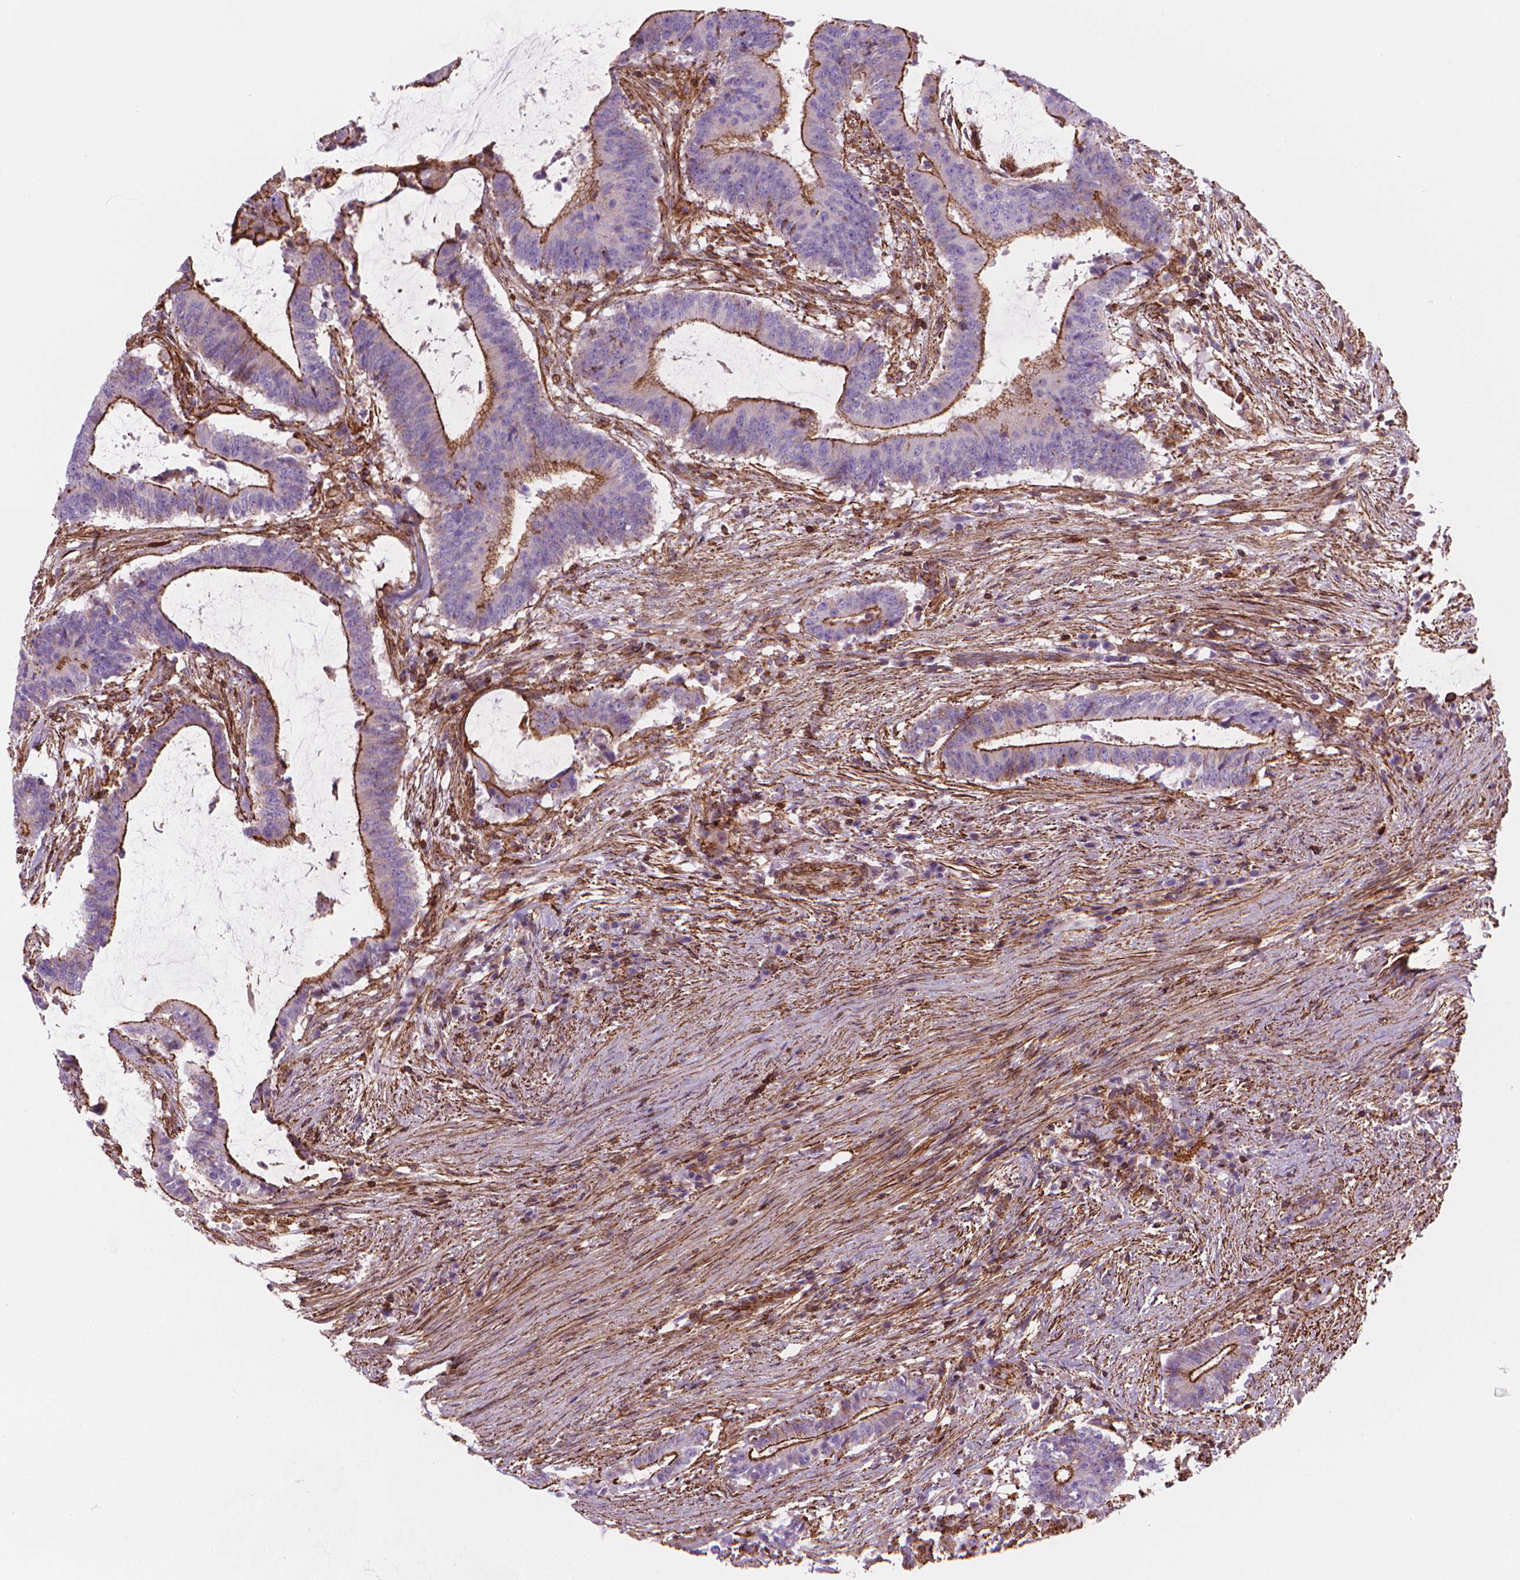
{"staining": {"intensity": "strong", "quantity": "25%-75%", "location": "cytoplasmic/membranous"}, "tissue": "colorectal cancer", "cell_type": "Tumor cells", "image_type": "cancer", "snomed": [{"axis": "morphology", "description": "Adenocarcinoma, NOS"}, {"axis": "topography", "description": "Colon"}], "caption": "IHC image of neoplastic tissue: colorectal cancer stained using immunohistochemistry (IHC) shows high levels of strong protein expression localized specifically in the cytoplasmic/membranous of tumor cells, appearing as a cytoplasmic/membranous brown color.", "gene": "PATJ", "patient": {"sex": "female", "age": 43}}